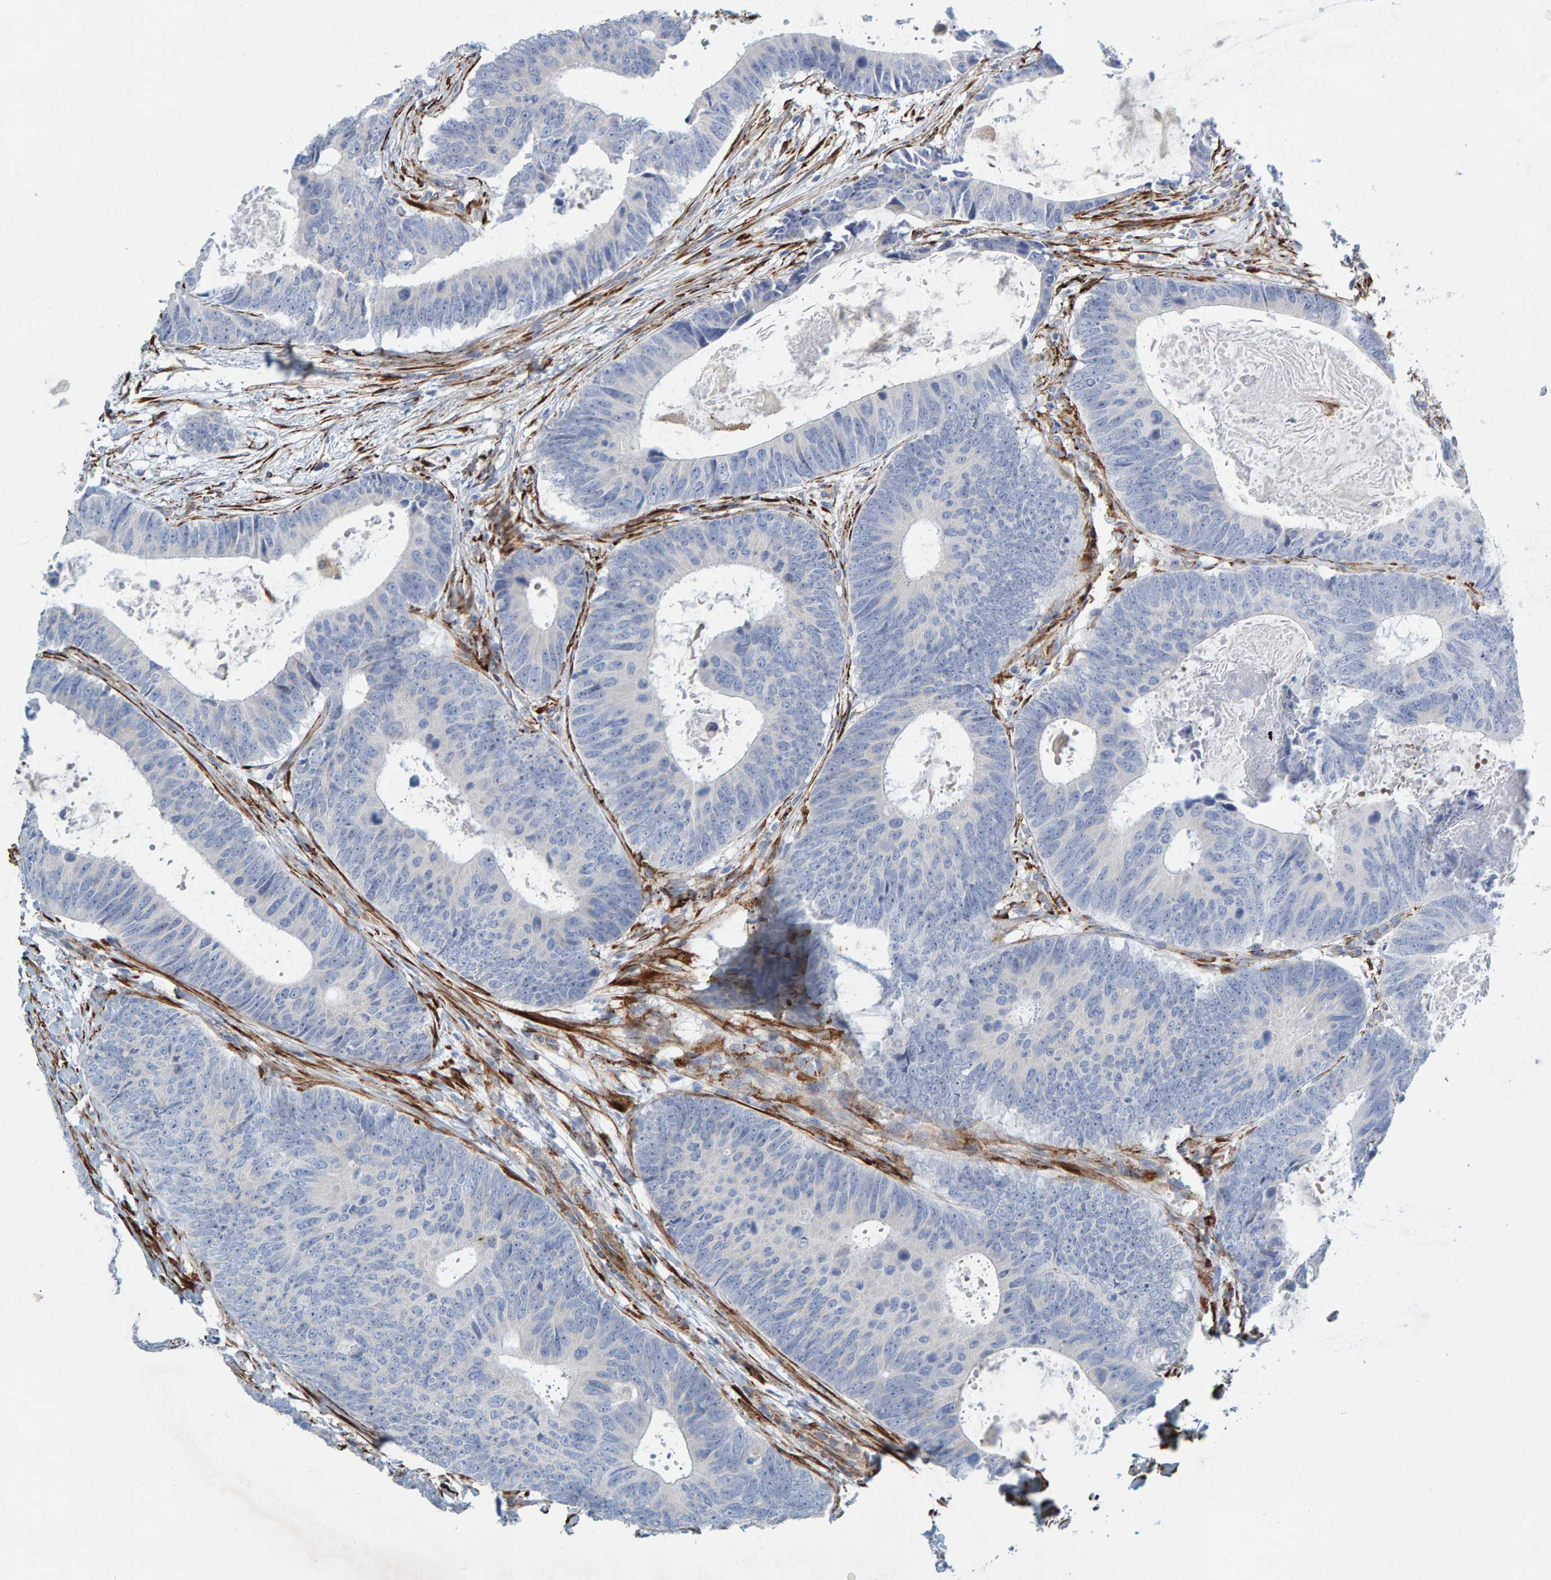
{"staining": {"intensity": "negative", "quantity": "none", "location": "none"}, "tissue": "colorectal cancer", "cell_type": "Tumor cells", "image_type": "cancer", "snomed": [{"axis": "morphology", "description": "Adenocarcinoma, NOS"}, {"axis": "topography", "description": "Colon"}], "caption": "Colorectal adenocarcinoma was stained to show a protein in brown. There is no significant expression in tumor cells. (Brightfield microscopy of DAB (3,3'-diaminobenzidine) immunohistochemistry (IHC) at high magnification).", "gene": "MMP16", "patient": {"sex": "male", "age": 56}}